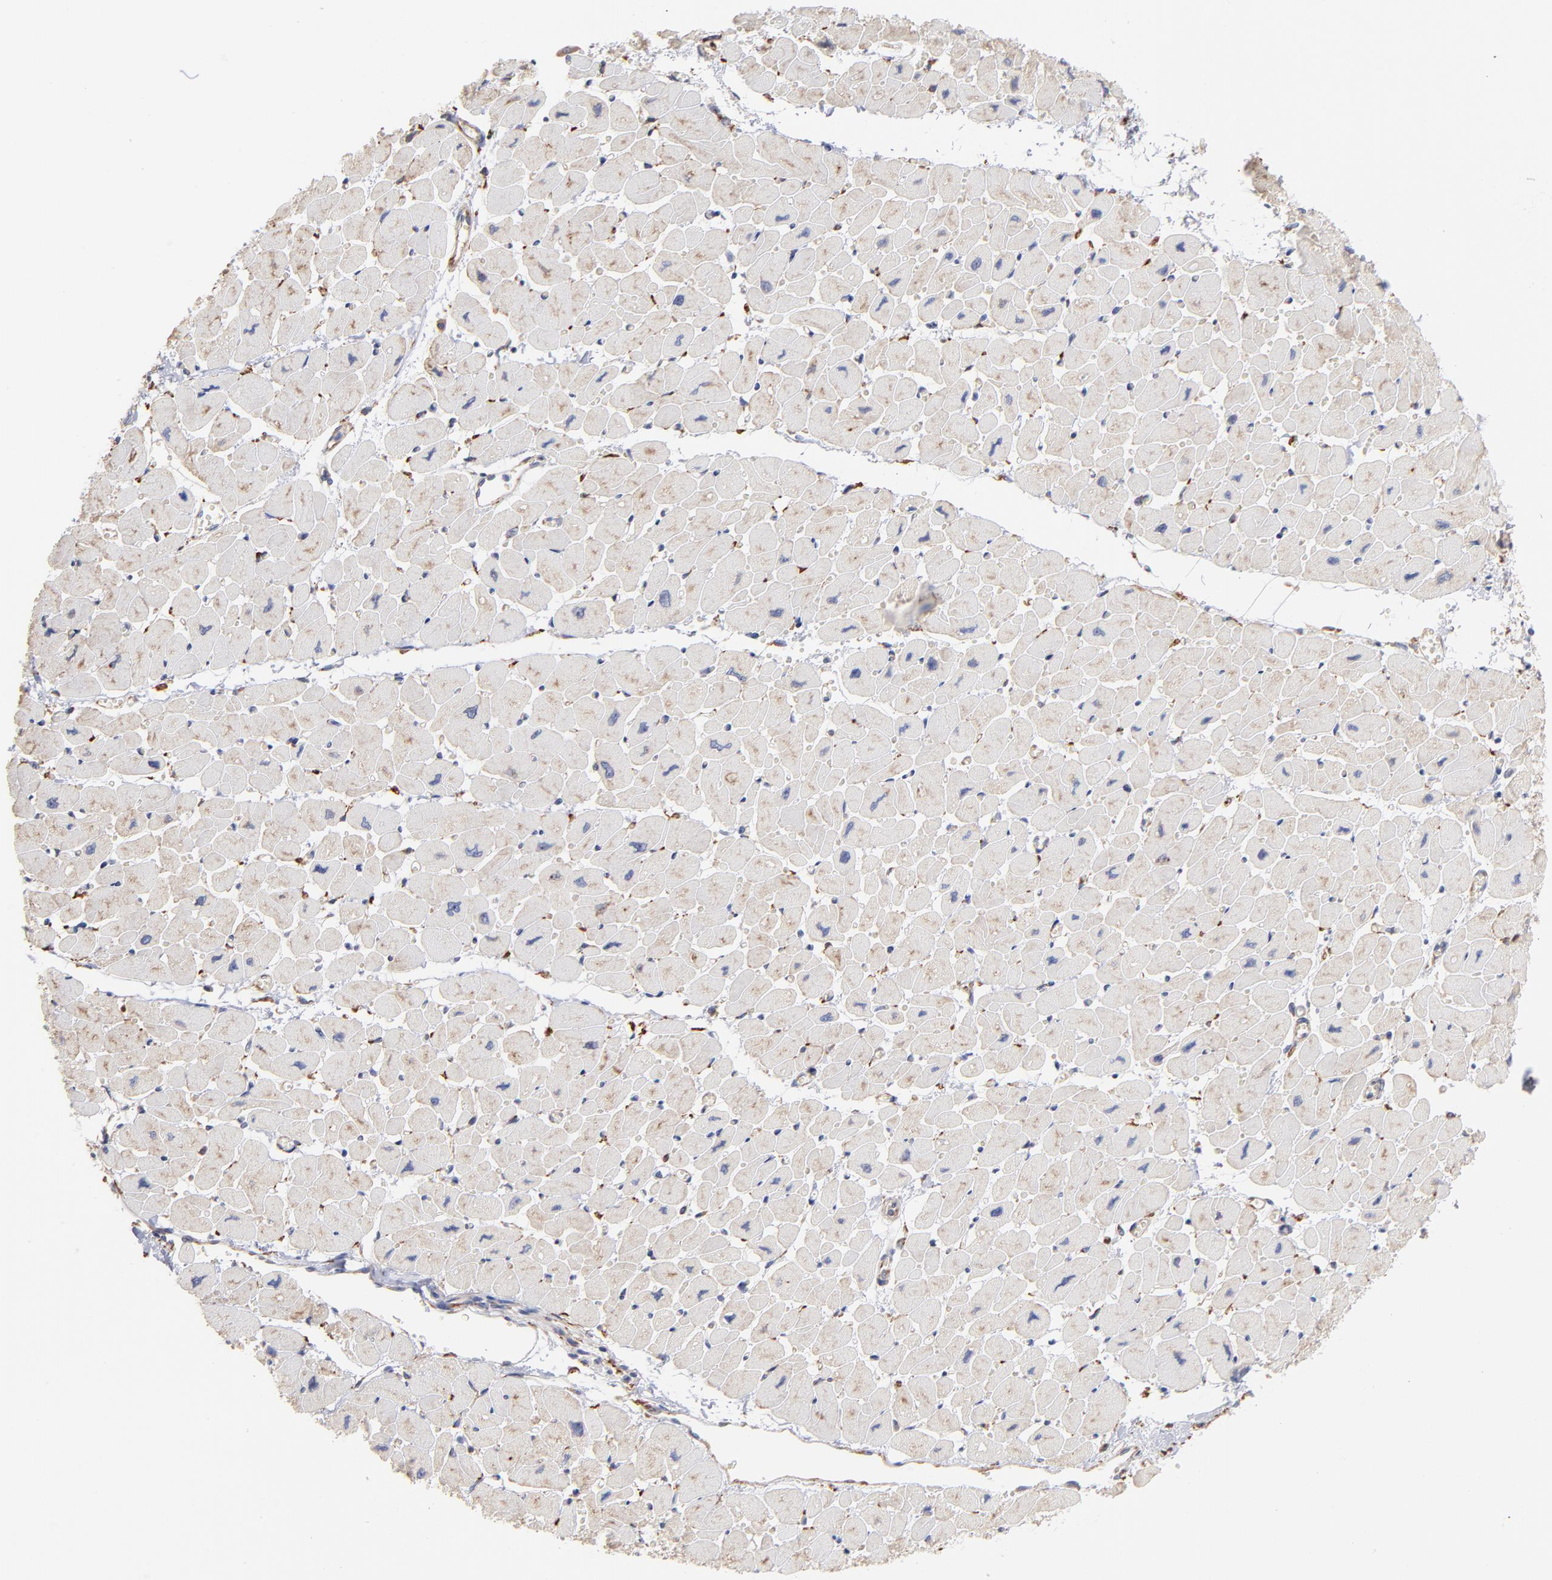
{"staining": {"intensity": "negative", "quantity": "none", "location": "none"}, "tissue": "heart muscle", "cell_type": "Cardiomyocytes", "image_type": "normal", "snomed": [{"axis": "morphology", "description": "Normal tissue, NOS"}, {"axis": "topography", "description": "Heart"}], "caption": "Immunohistochemistry image of normal heart muscle: heart muscle stained with DAB shows no significant protein expression in cardiomyocytes.", "gene": "RPL9", "patient": {"sex": "female", "age": 54}}